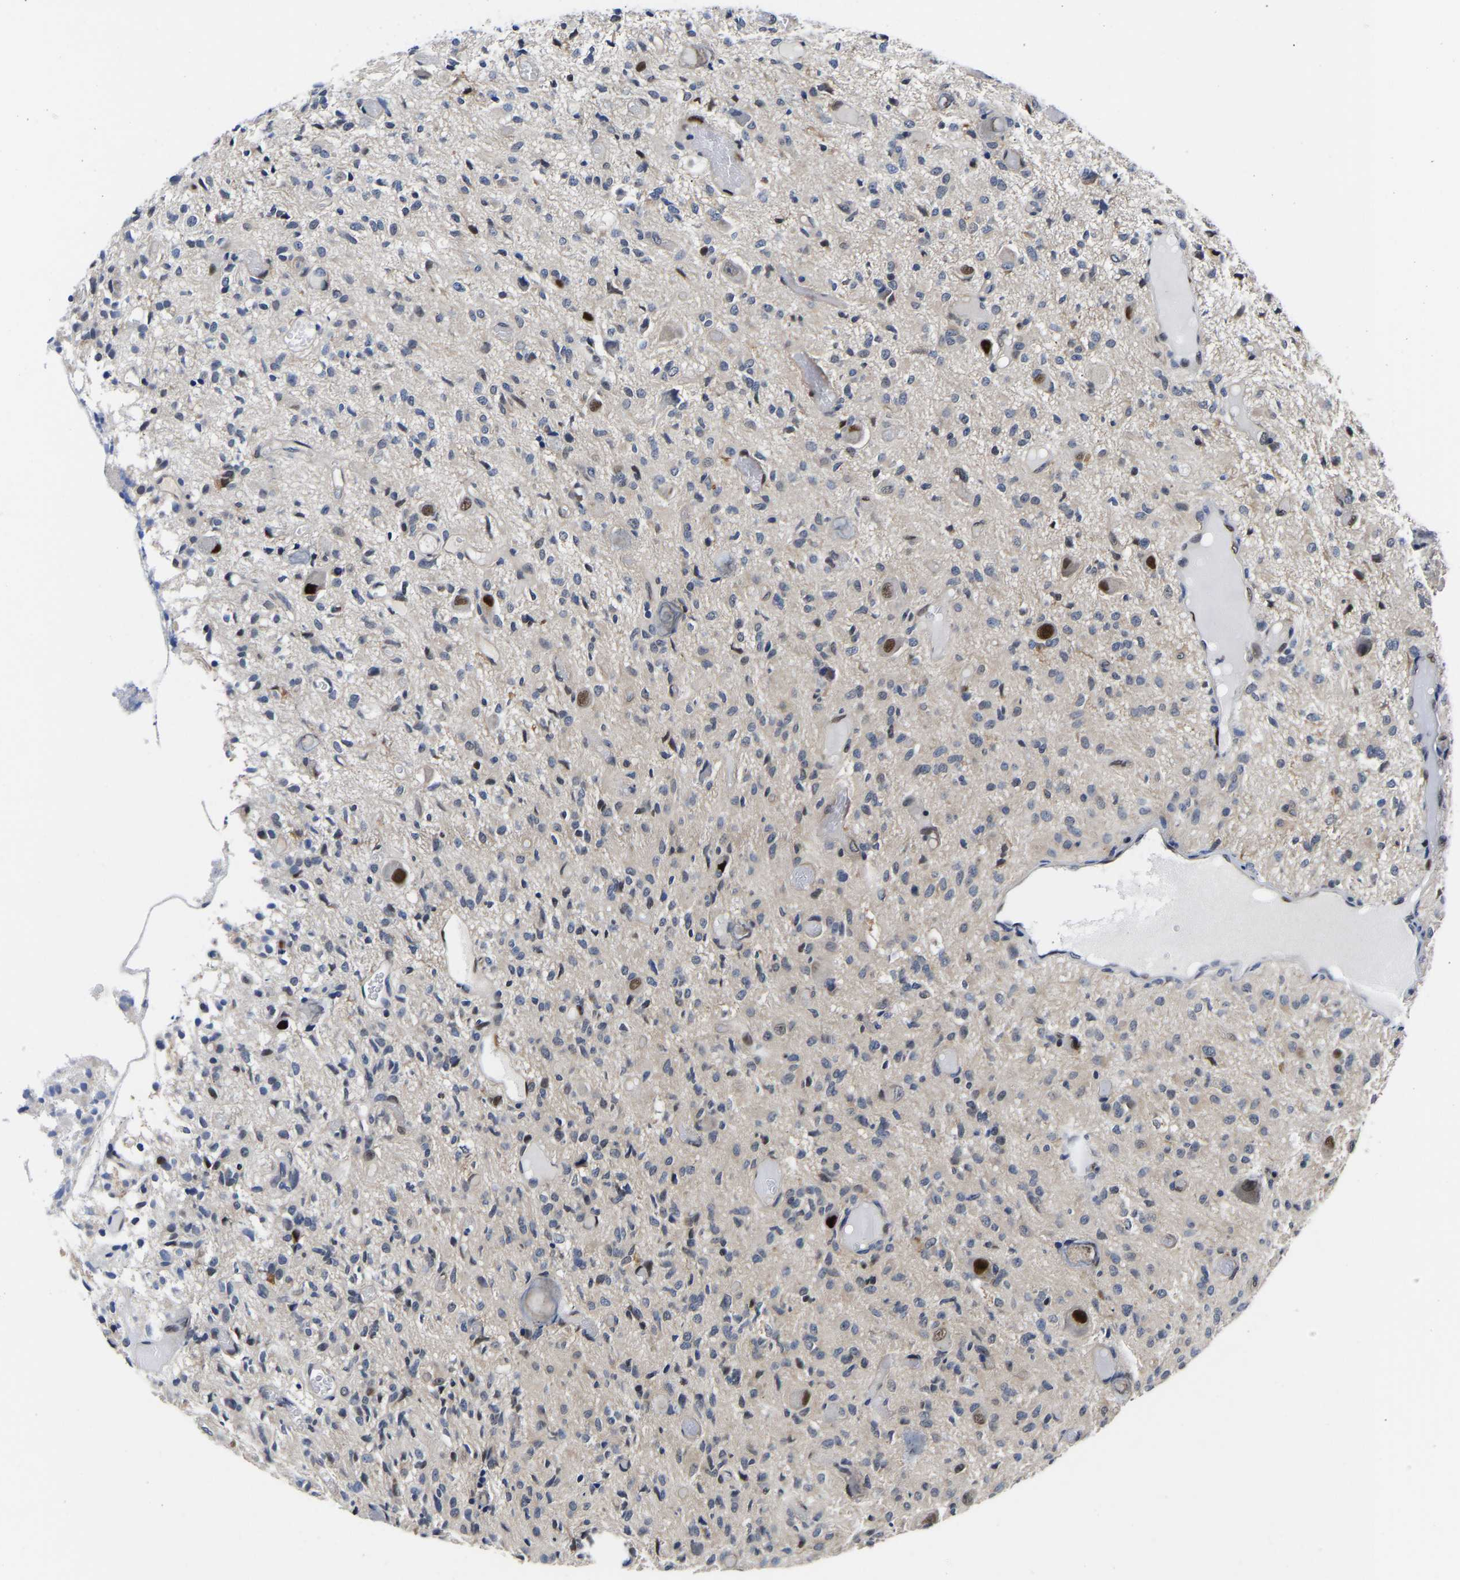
{"staining": {"intensity": "strong", "quantity": "<25%", "location": "nuclear"}, "tissue": "glioma", "cell_type": "Tumor cells", "image_type": "cancer", "snomed": [{"axis": "morphology", "description": "Glioma, malignant, High grade"}, {"axis": "topography", "description": "Brain"}], "caption": "Malignant high-grade glioma stained for a protein demonstrates strong nuclear positivity in tumor cells. (brown staining indicates protein expression, while blue staining denotes nuclei).", "gene": "PTRHD1", "patient": {"sex": "female", "age": 59}}